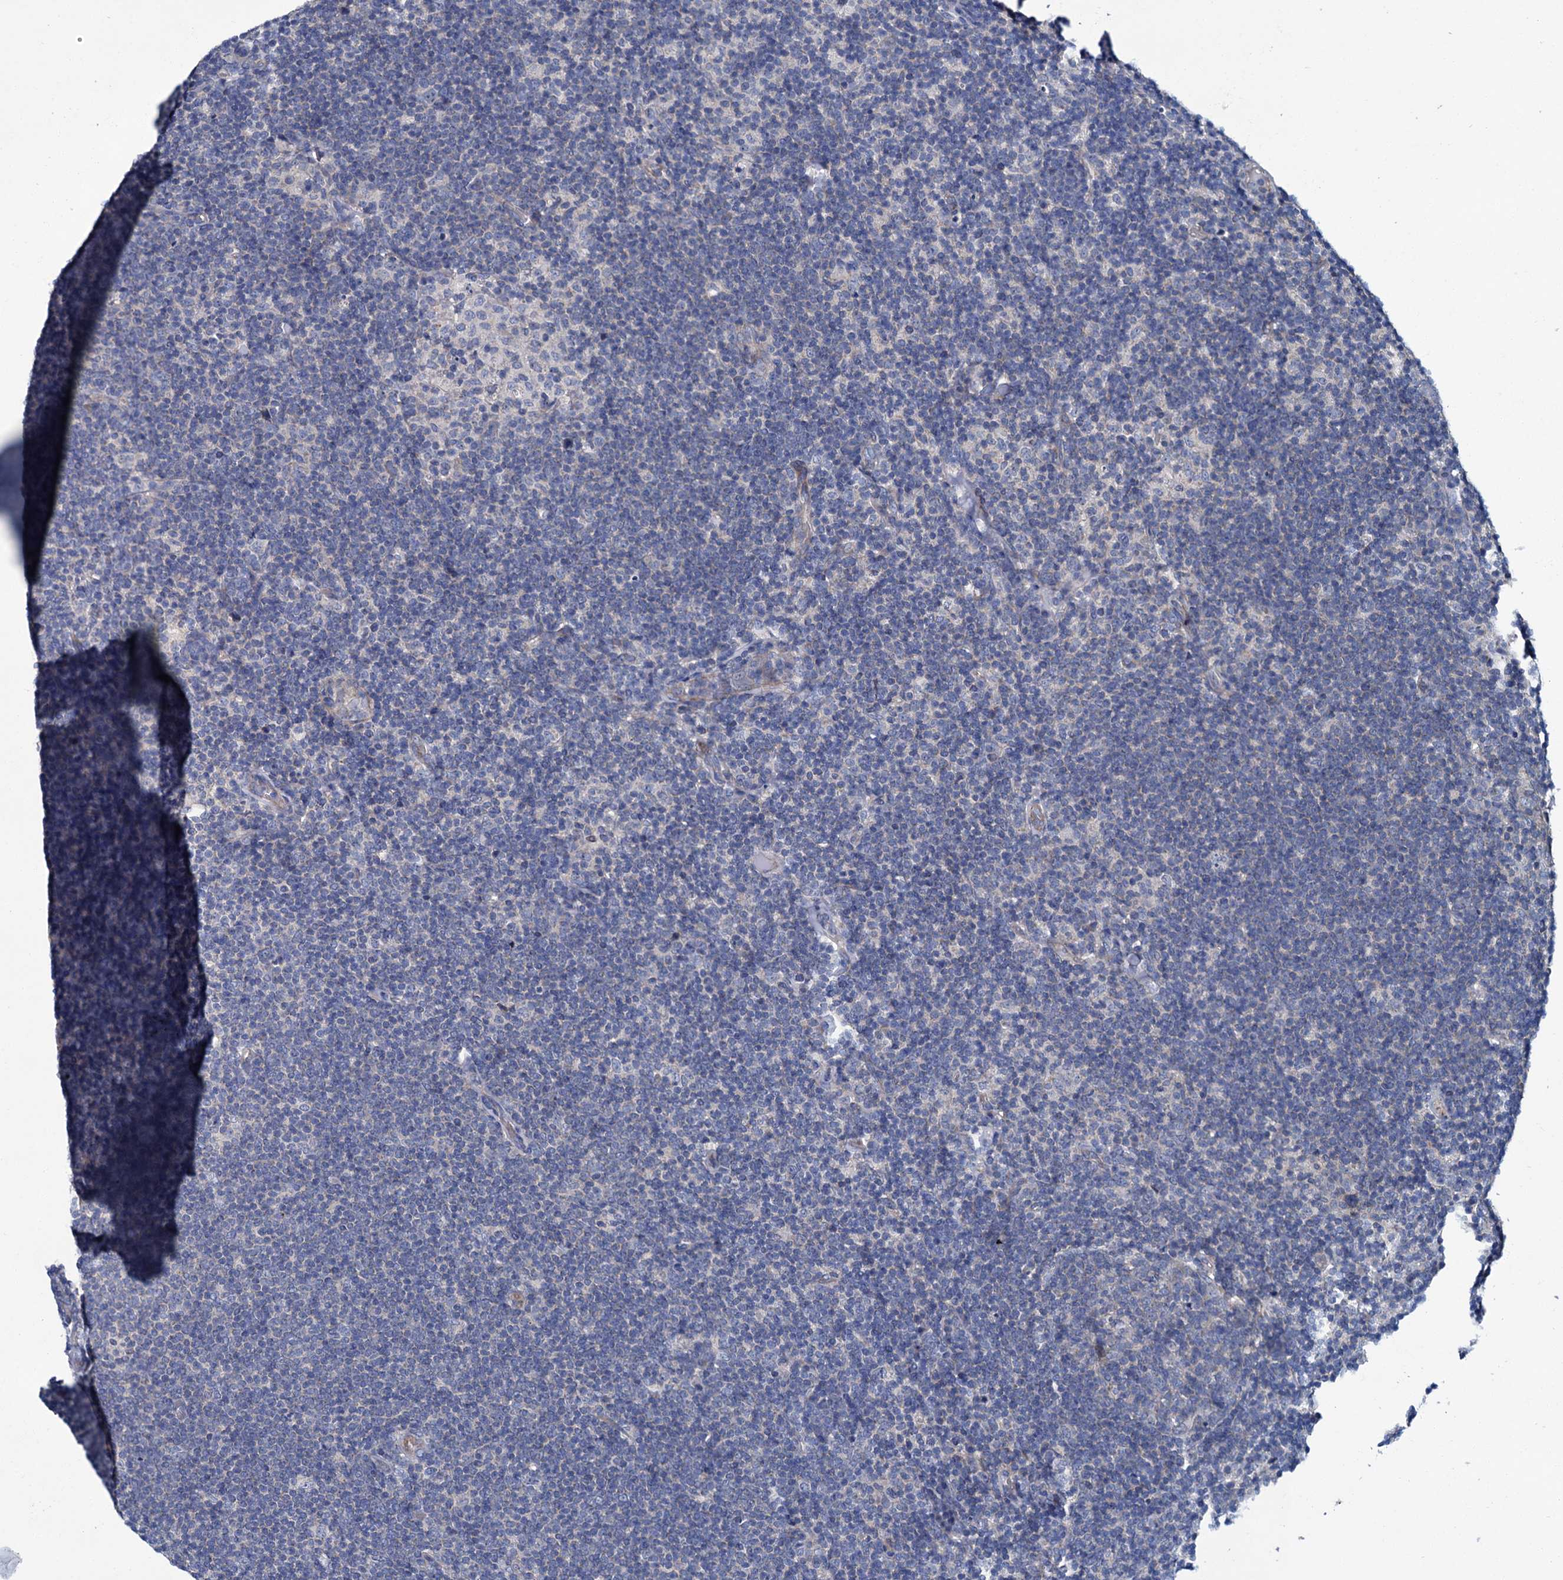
{"staining": {"intensity": "negative", "quantity": "none", "location": "none"}, "tissue": "lymphoma", "cell_type": "Tumor cells", "image_type": "cancer", "snomed": [{"axis": "morphology", "description": "Hodgkin's disease, NOS"}, {"axis": "topography", "description": "Lymph node"}], "caption": "High power microscopy photomicrograph of an immunohistochemistry histopathology image of Hodgkin's disease, revealing no significant positivity in tumor cells.", "gene": "CEP295", "patient": {"sex": "female", "age": 57}}